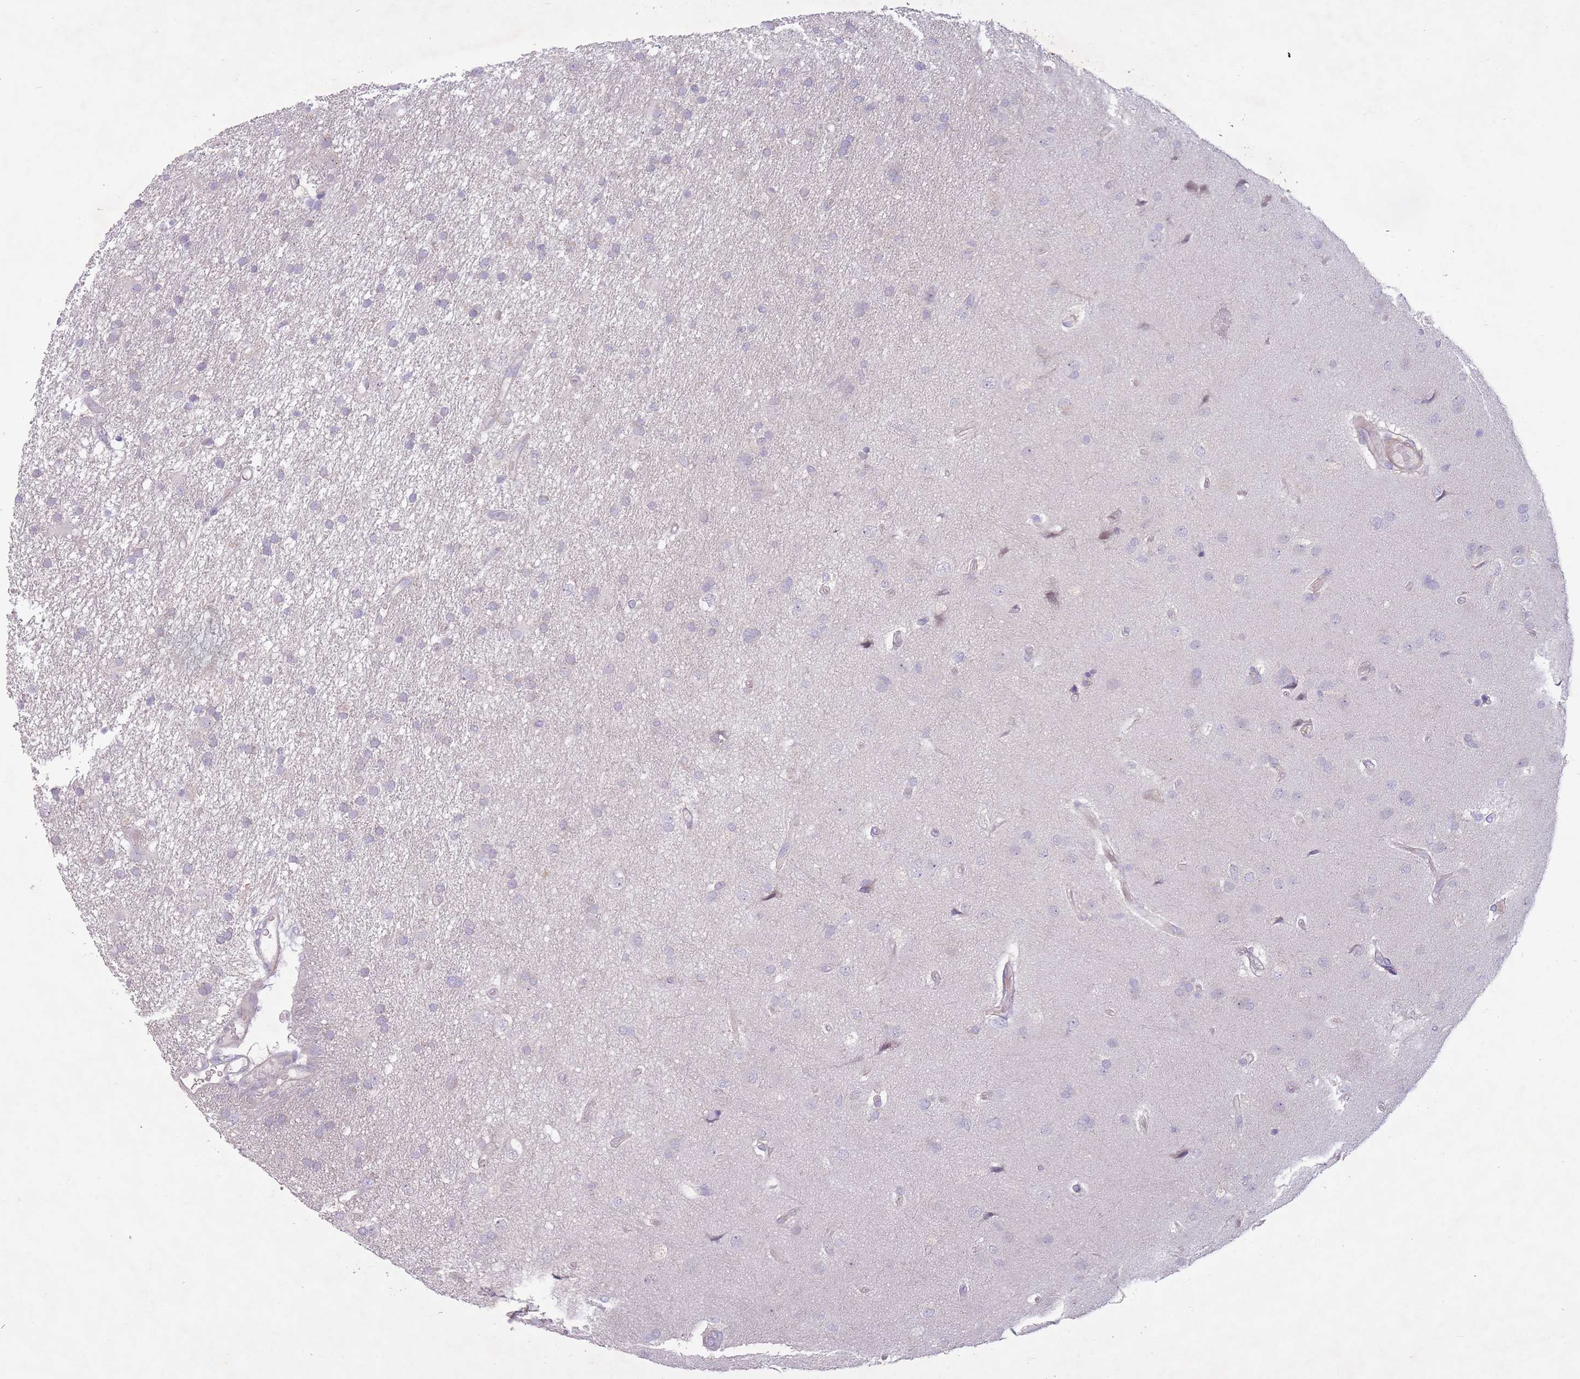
{"staining": {"intensity": "negative", "quantity": "none", "location": "none"}, "tissue": "glioma", "cell_type": "Tumor cells", "image_type": "cancer", "snomed": [{"axis": "morphology", "description": "Glioma, malignant, High grade"}, {"axis": "topography", "description": "Brain"}], "caption": "The histopathology image displays no significant positivity in tumor cells of malignant glioma (high-grade).", "gene": "PNPLA5", "patient": {"sex": "male", "age": 77}}